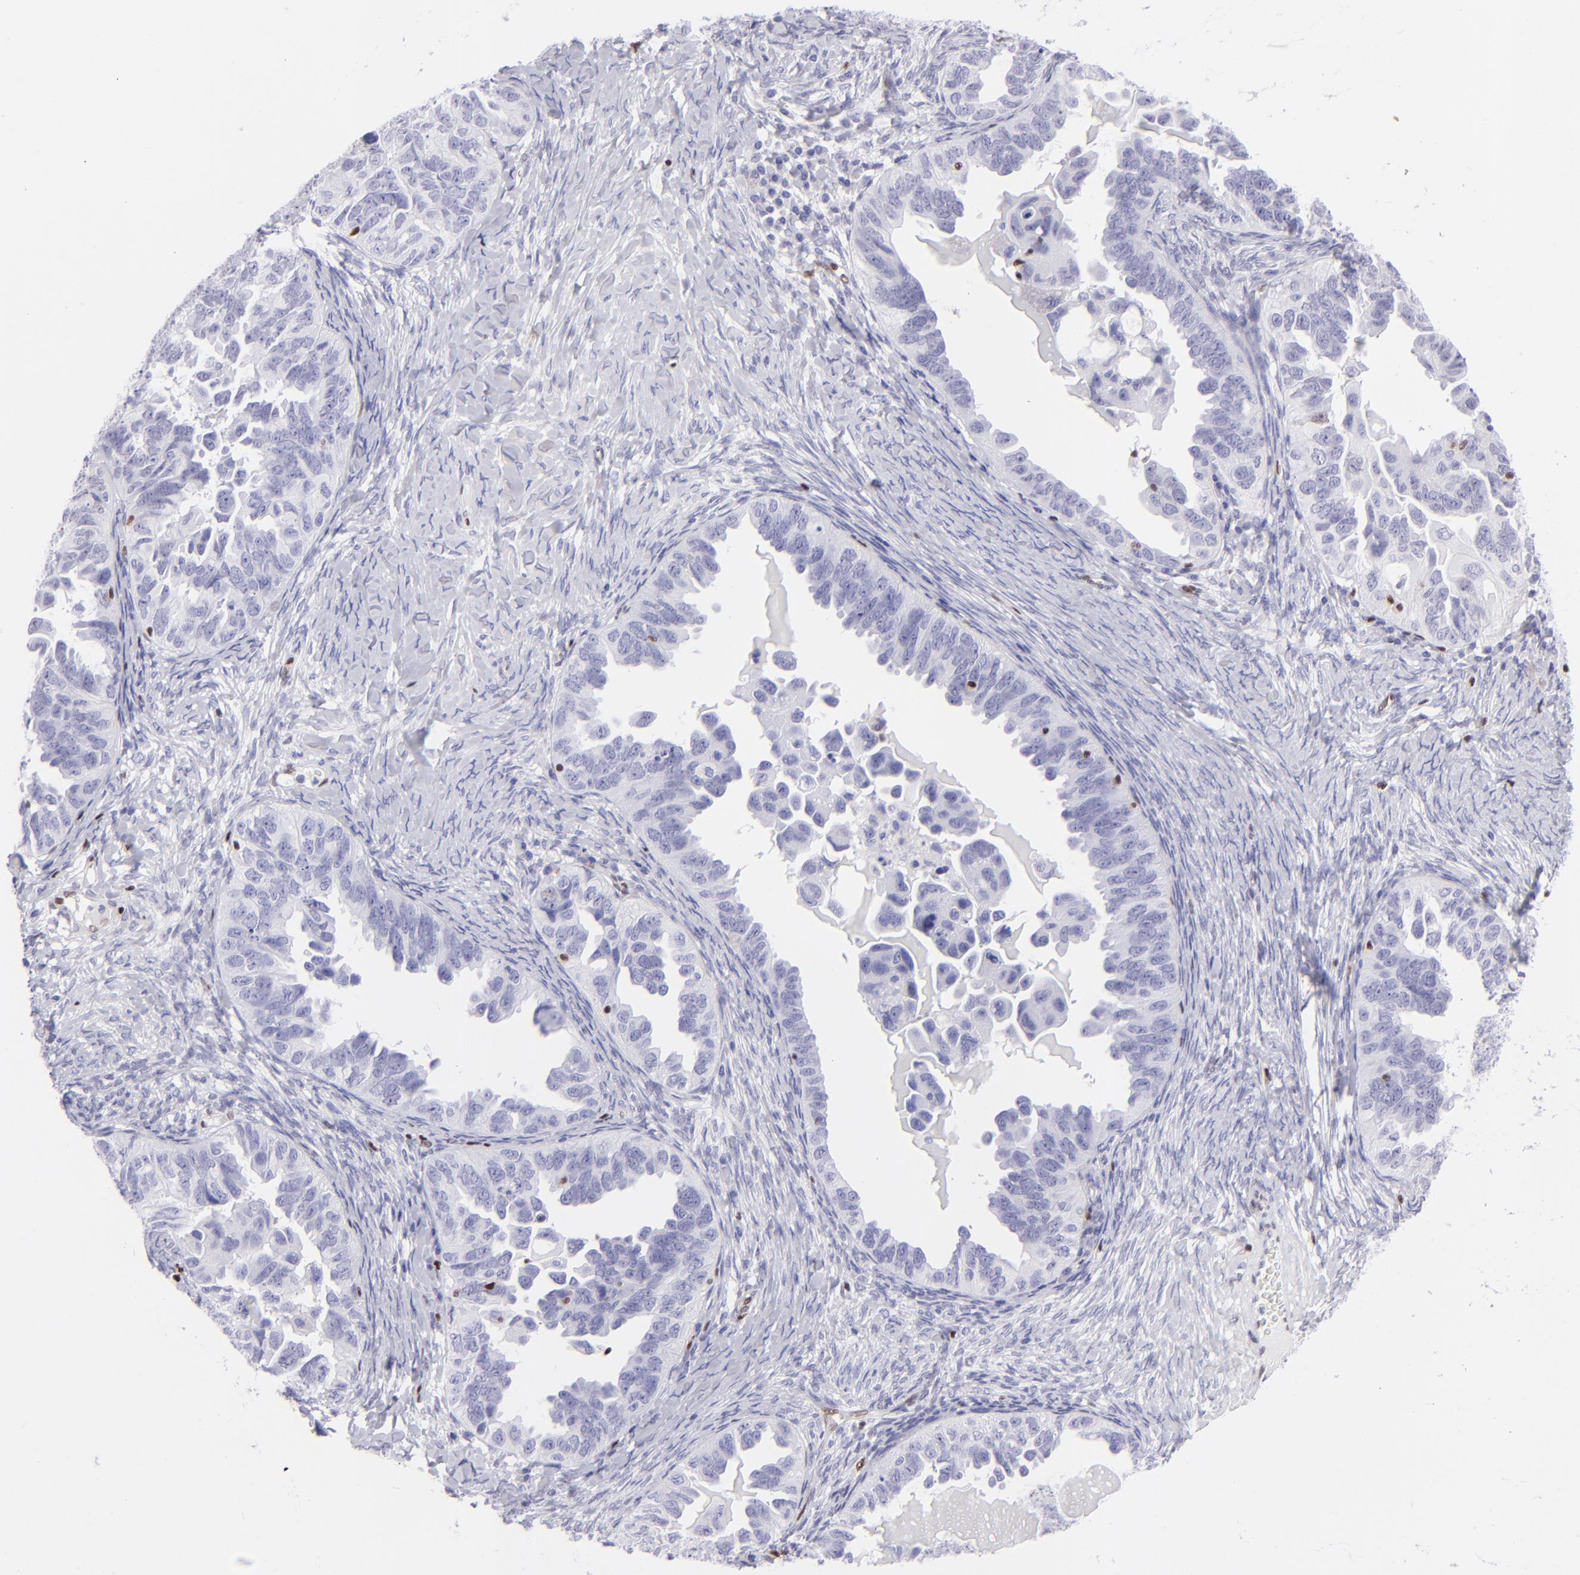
{"staining": {"intensity": "negative", "quantity": "none", "location": "none"}, "tissue": "ovarian cancer", "cell_type": "Tumor cells", "image_type": "cancer", "snomed": [{"axis": "morphology", "description": "Cystadenocarcinoma, serous, NOS"}, {"axis": "topography", "description": "Ovary"}], "caption": "The photomicrograph shows no significant staining in tumor cells of ovarian cancer. (Brightfield microscopy of DAB (3,3'-diaminobenzidine) IHC at high magnification).", "gene": "ETS1", "patient": {"sex": "female", "age": 82}}